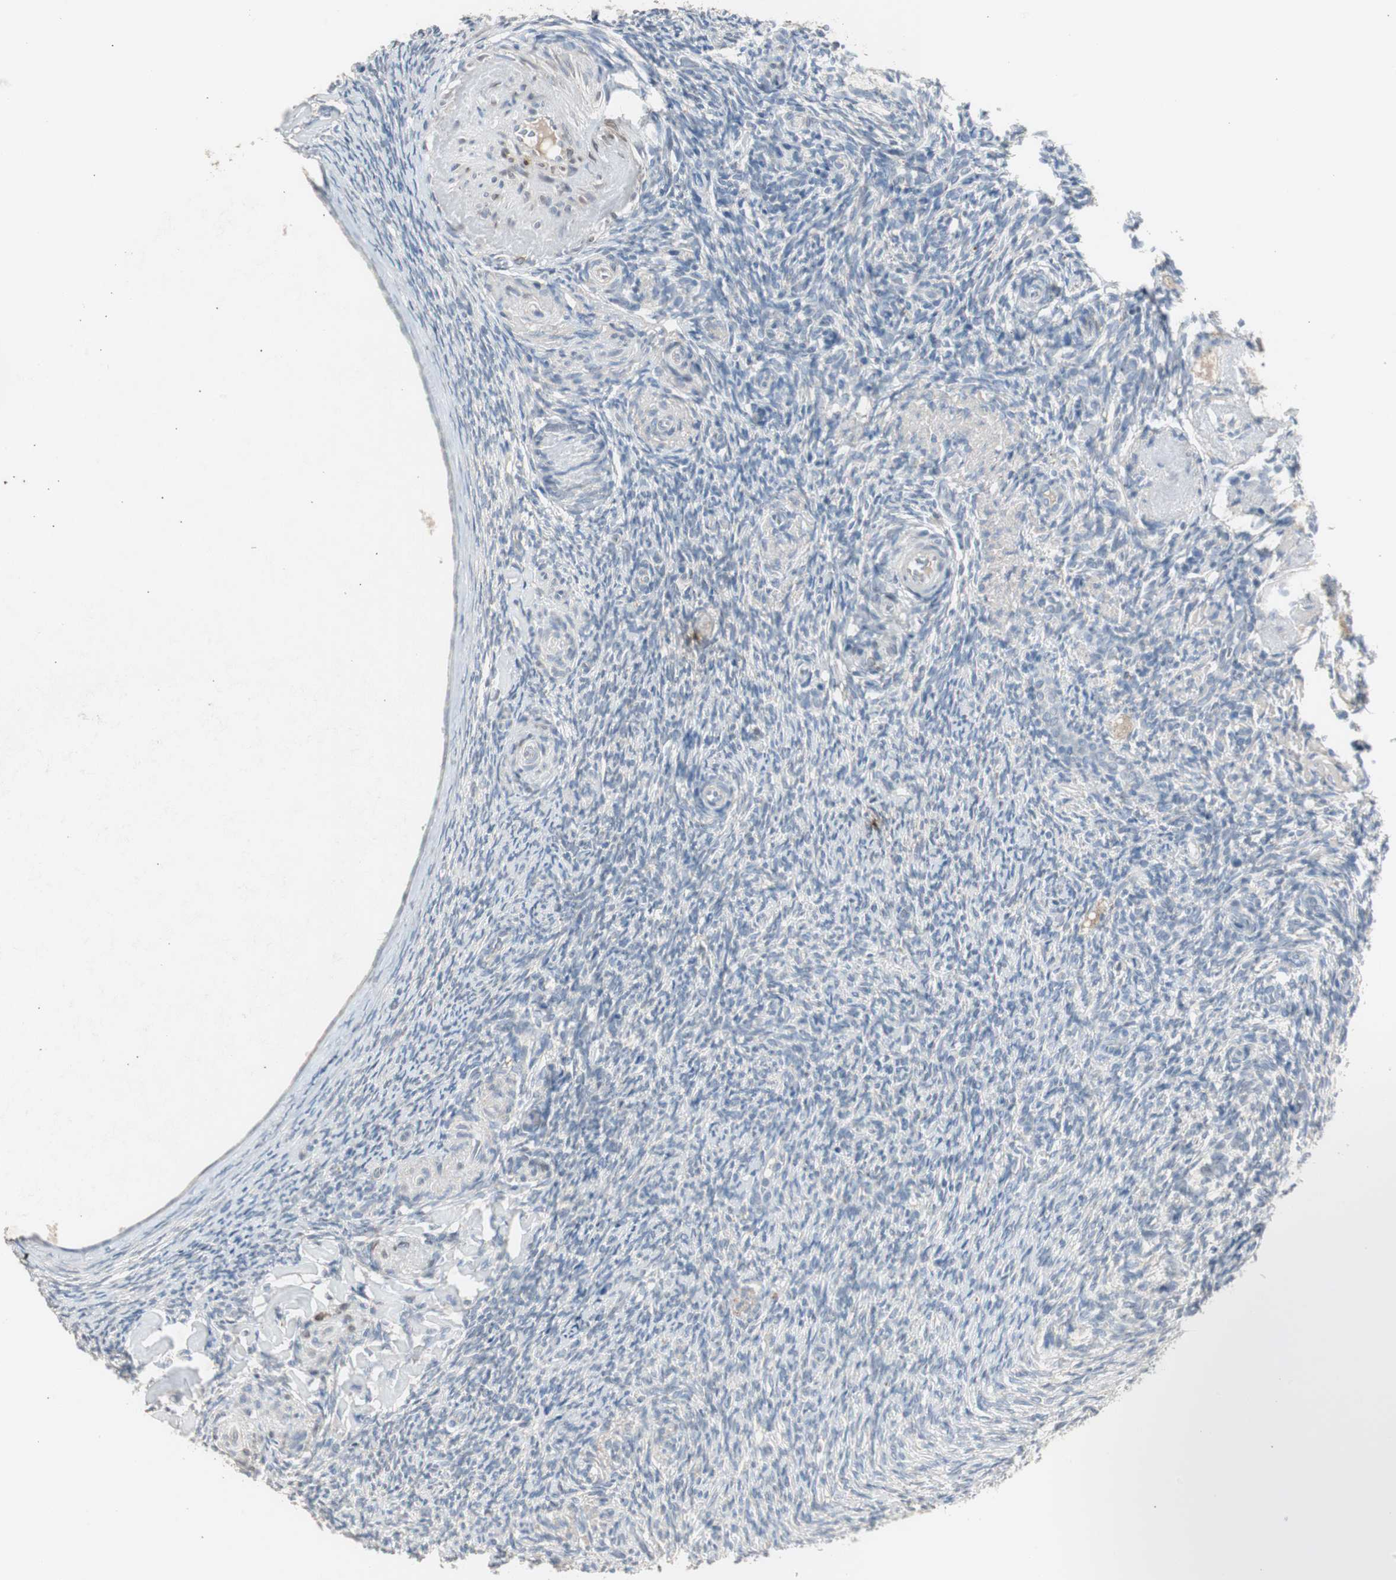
{"staining": {"intensity": "negative", "quantity": "none", "location": "none"}, "tissue": "ovary", "cell_type": "Follicle cells", "image_type": "normal", "snomed": [{"axis": "morphology", "description": "Normal tissue, NOS"}, {"axis": "topography", "description": "Ovary"}], "caption": "Immunohistochemical staining of benign human ovary shows no significant positivity in follicle cells. (DAB (3,3'-diaminobenzidine) immunohistochemistry (IHC) with hematoxylin counter stain).", "gene": "TK1", "patient": {"sex": "female", "age": 60}}